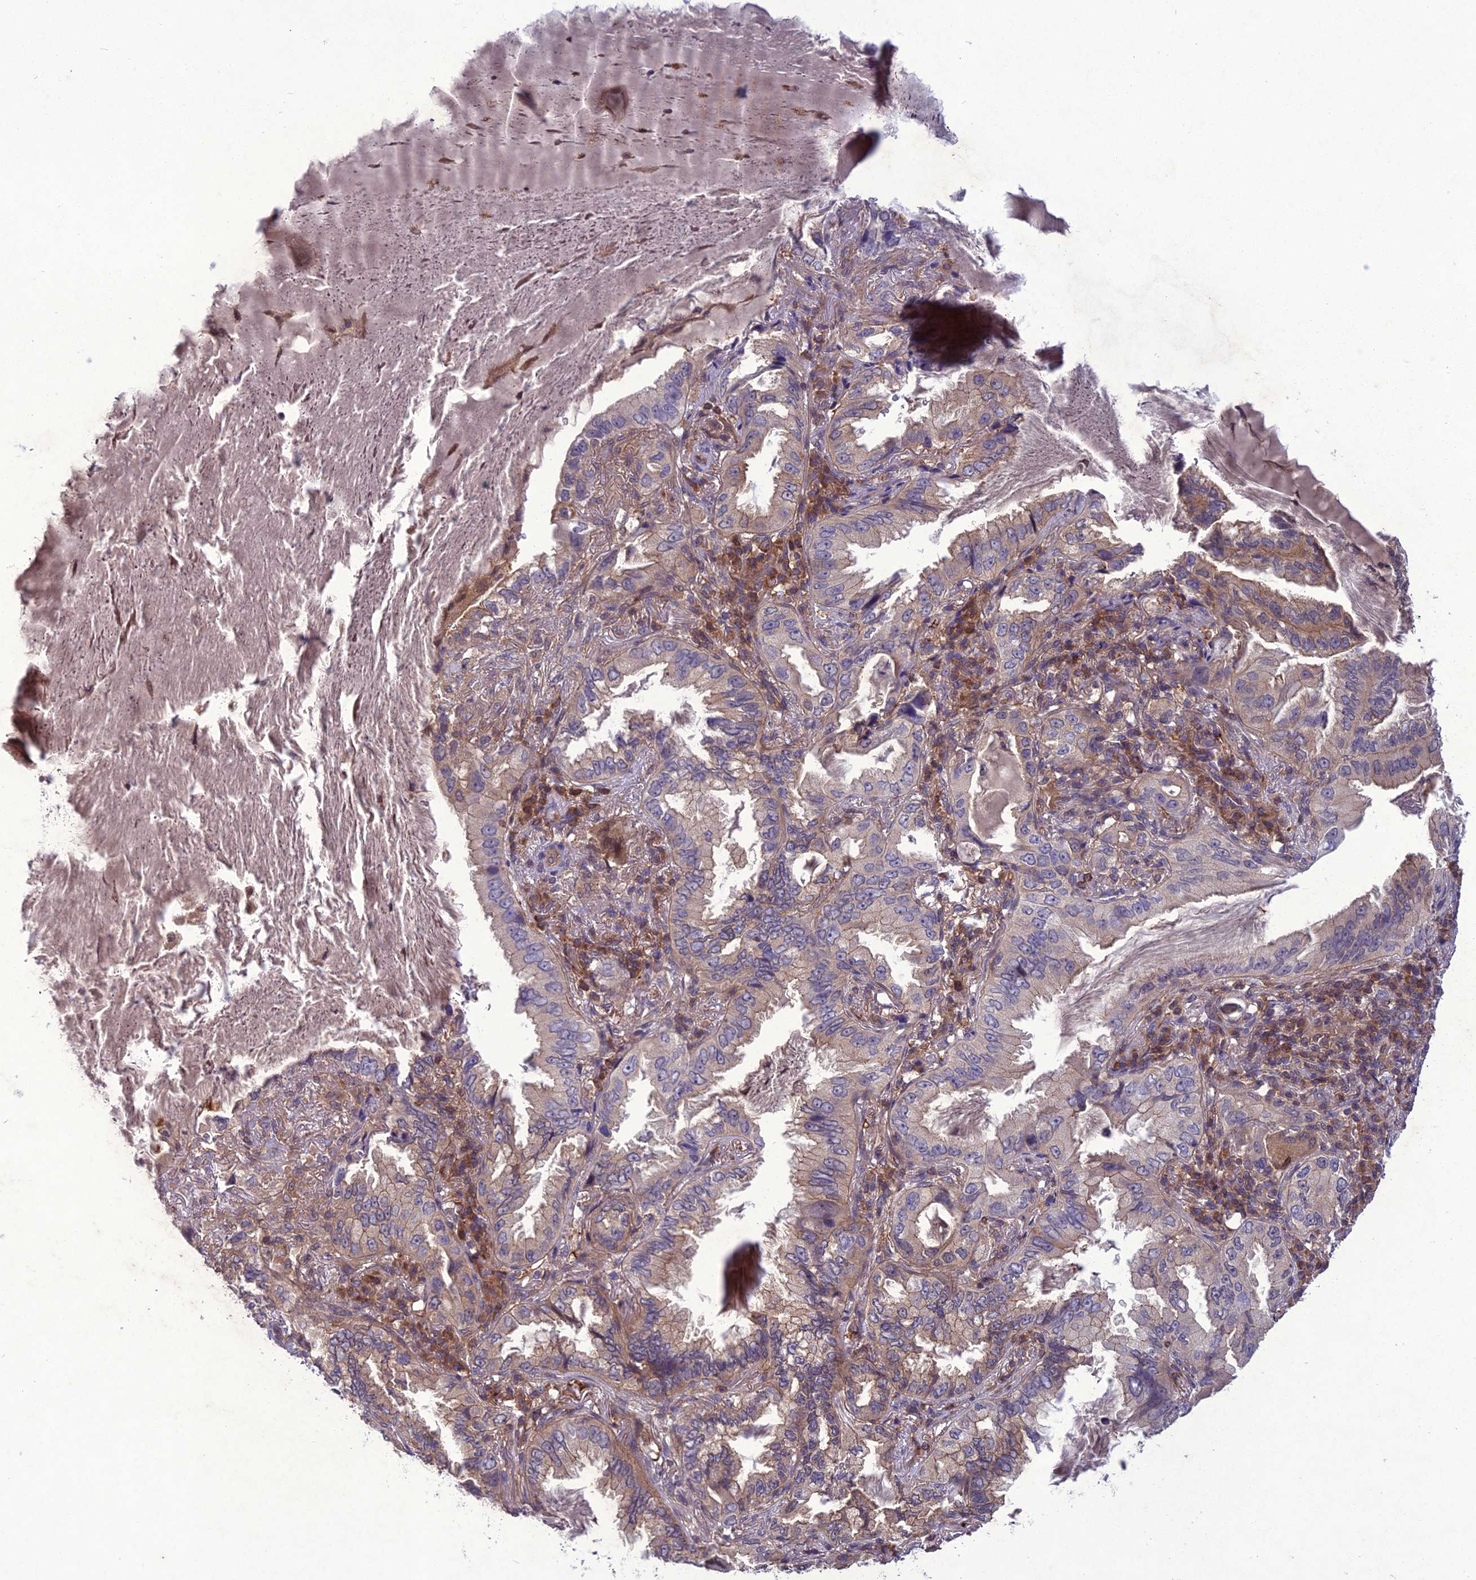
{"staining": {"intensity": "weak", "quantity": "25%-75%", "location": "cytoplasmic/membranous"}, "tissue": "lung cancer", "cell_type": "Tumor cells", "image_type": "cancer", "snomed": [{"axis": "morphology", "description": "Adenocarcinoma, NOS"}, {"axis": "topography", "description": "Lung"}], "caption": "Human lung cancer (adenocarcinoma) stained with a protein marker demonstrates weak staining in tumor cells.", "gene": "GDF6", "patient": {"sex": "female", "age": 69}}